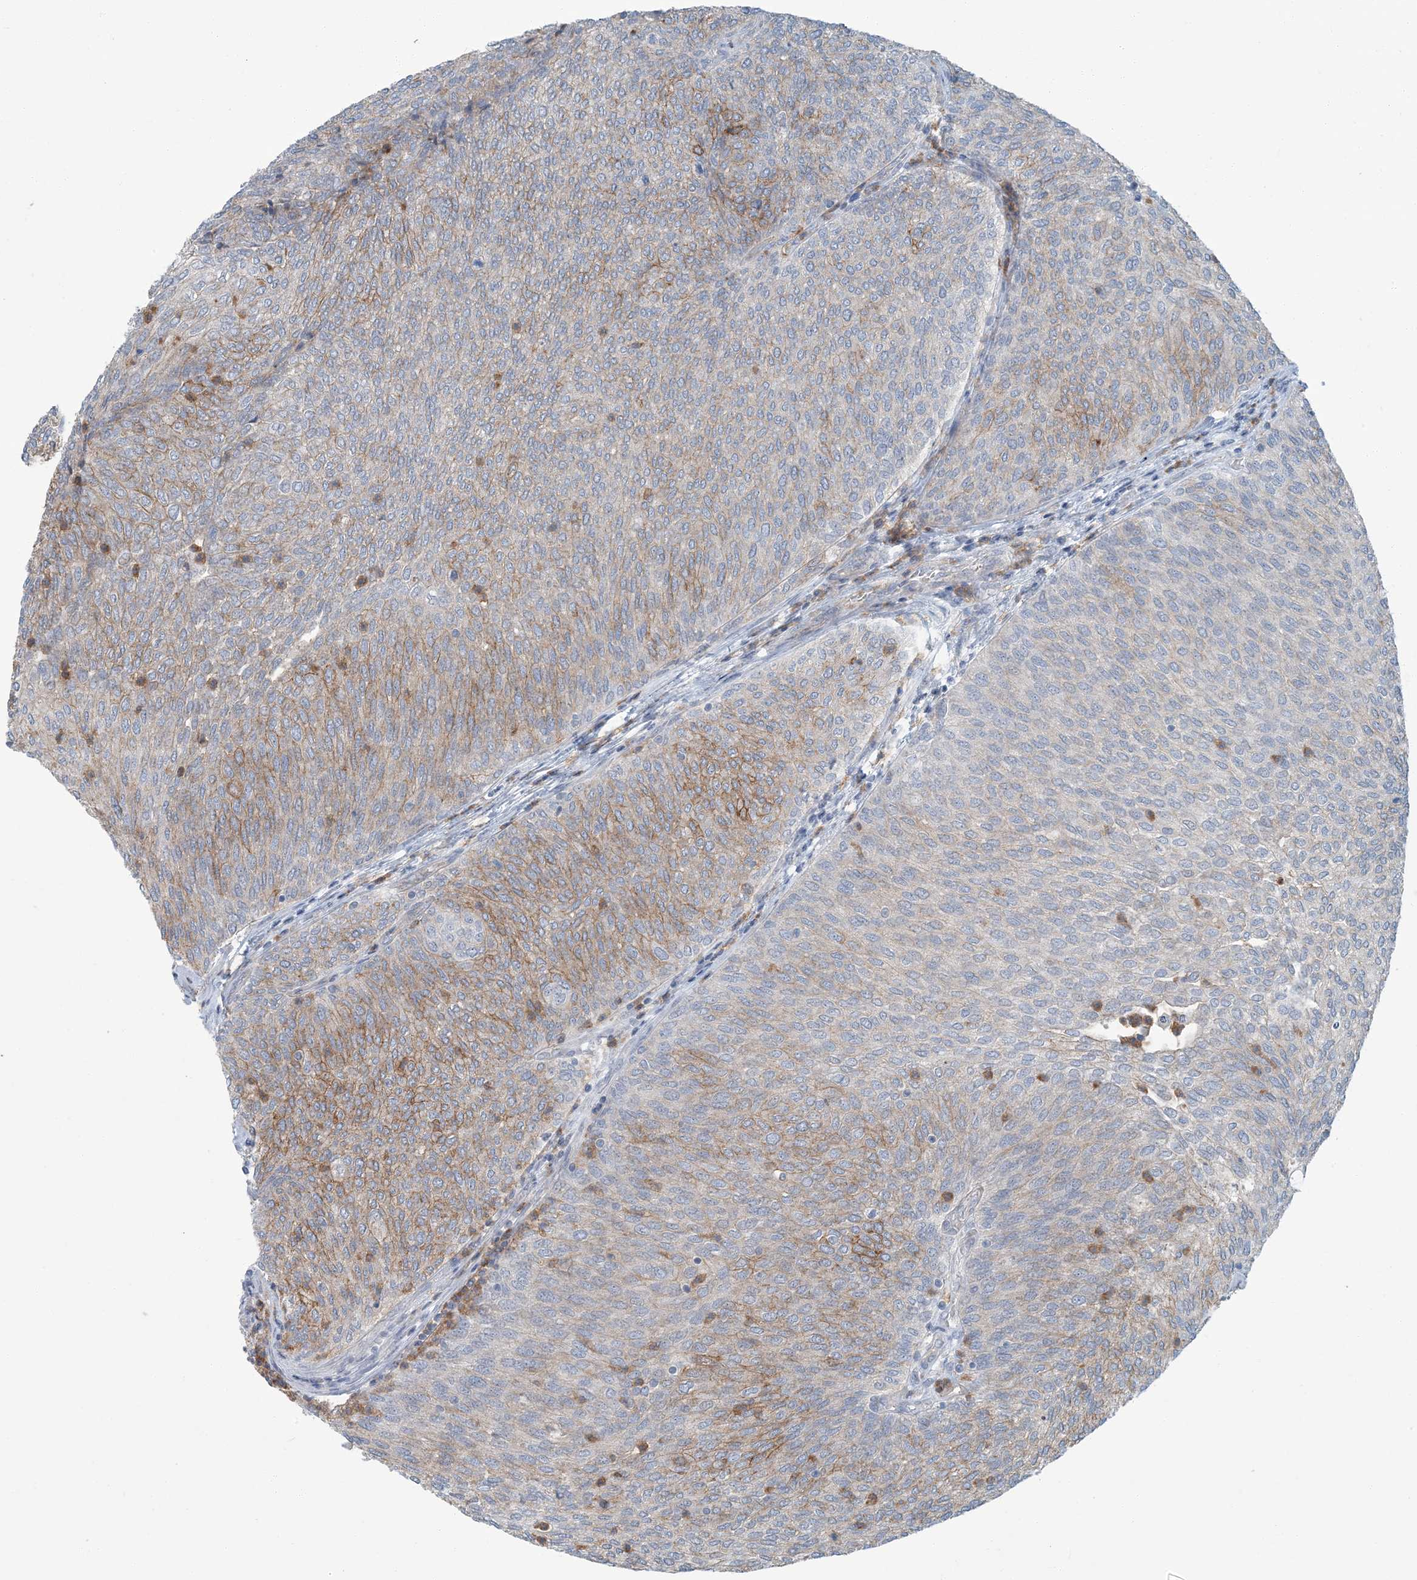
{"staining": {"intensity": "moderate", "quantity": "25%-75%", "location": "cytoplasmic/membranous"}, "tissue": "urothelial cancer", "cell_type": "Tumor cells", "image_type": "cancer", "snomed": [{"axis": "morphology", "description": "Urothelial carcinoma, Low grade"}, {"axis": "topography", "description": "Urinary bladder"}], "caption": "A brown stain shows moderate cytoplasmic/membranous staining of a protein in urothelial cancer tumor cells.", "gene": "EPHA4", "patient": {"sex": "female", "age": 79}}